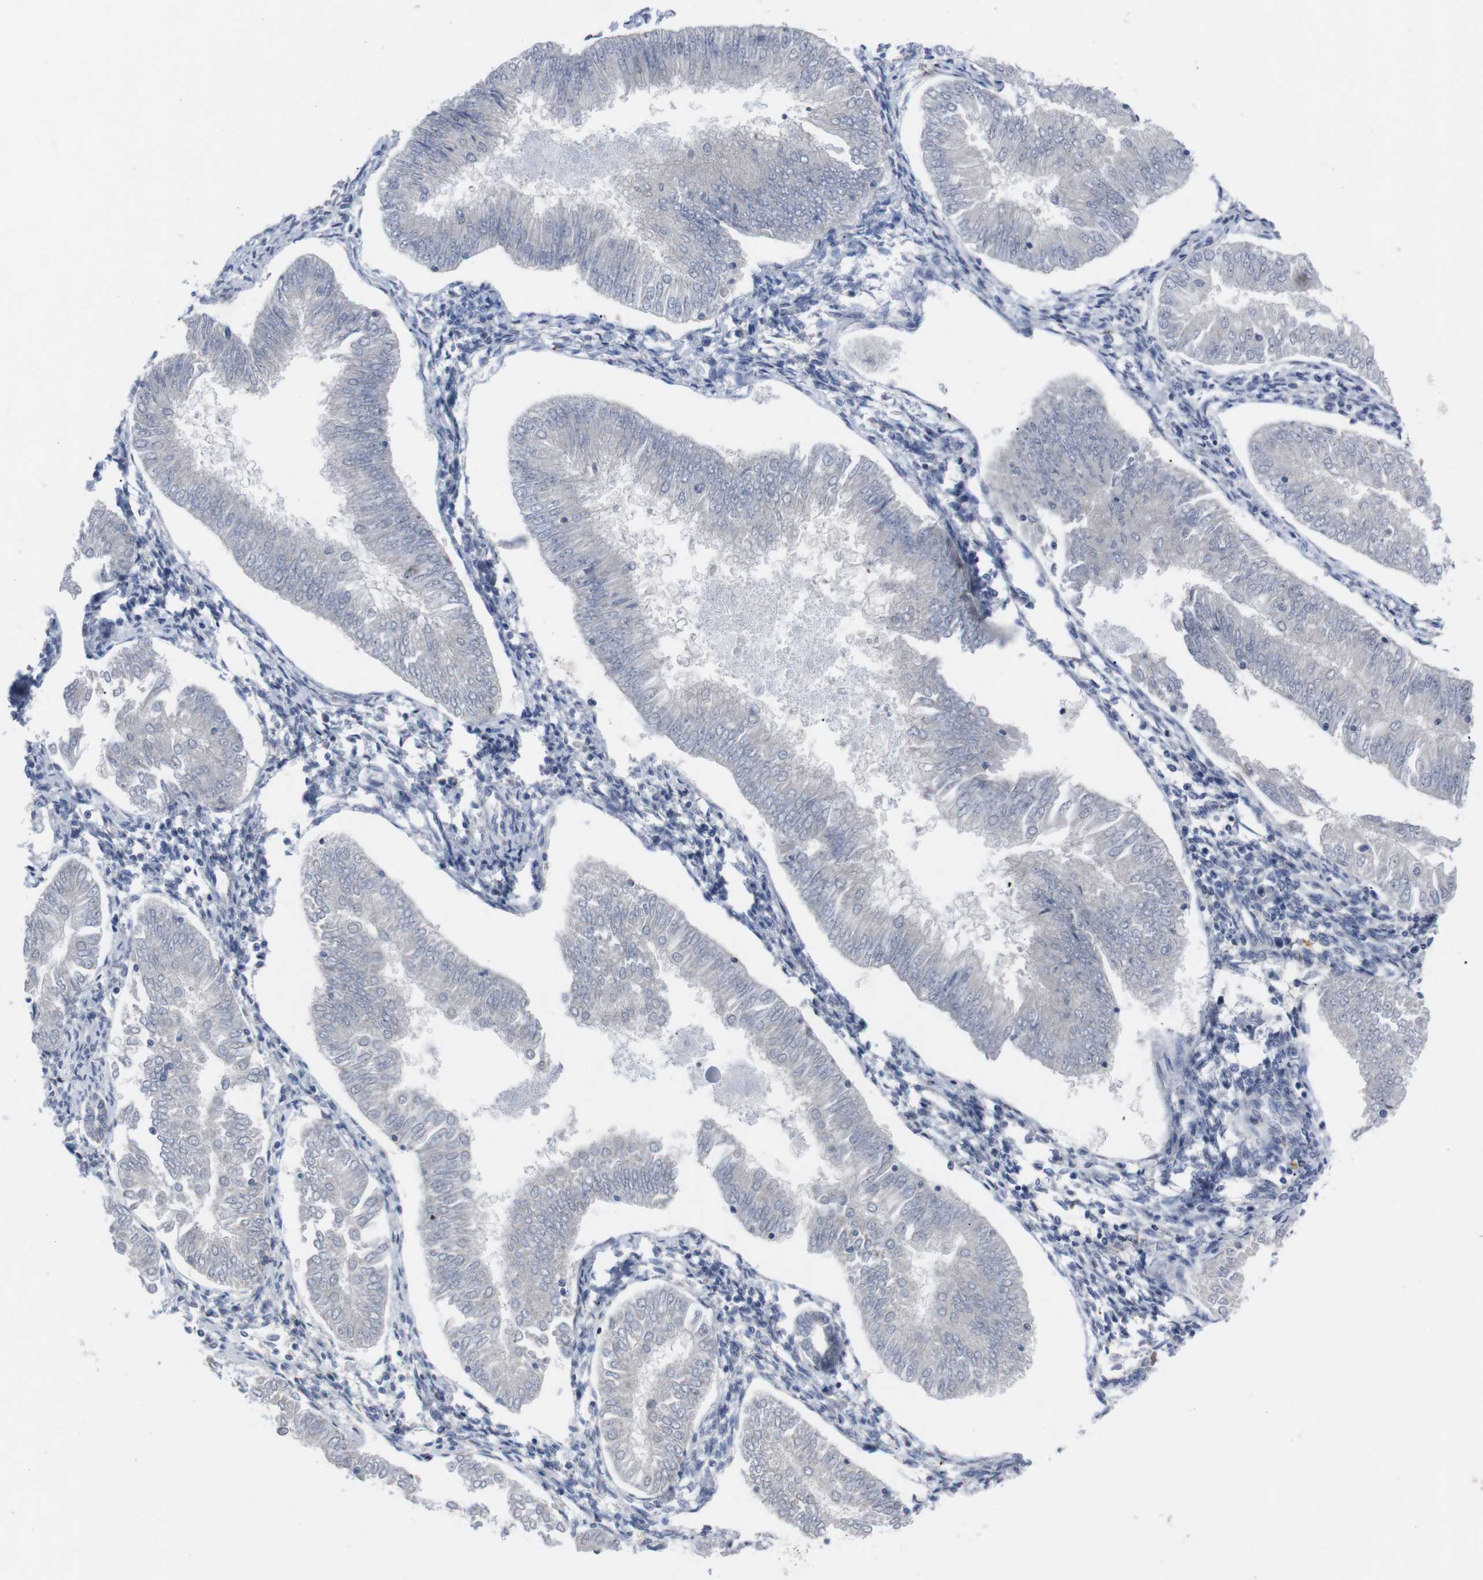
{"staining": {"intensity": "negative", "quantity": "none", "location": "none"}, "tissue": "endometrial cancer", "cell_type": "Tumor cells", "image_type": "cancer", "snomed": [{"axis": "morphology", "description": "Adenocarcinoma, NOS"}, {"axis": "topography", "description": "Endometrium"}], "caption": "Immunohistochemical staining of human endometrial cancer (adenocarcinoma) shows no significant expression in tumor cells.", "gene": "IRF4", "patient": {"sex": "female", "age": 53}}